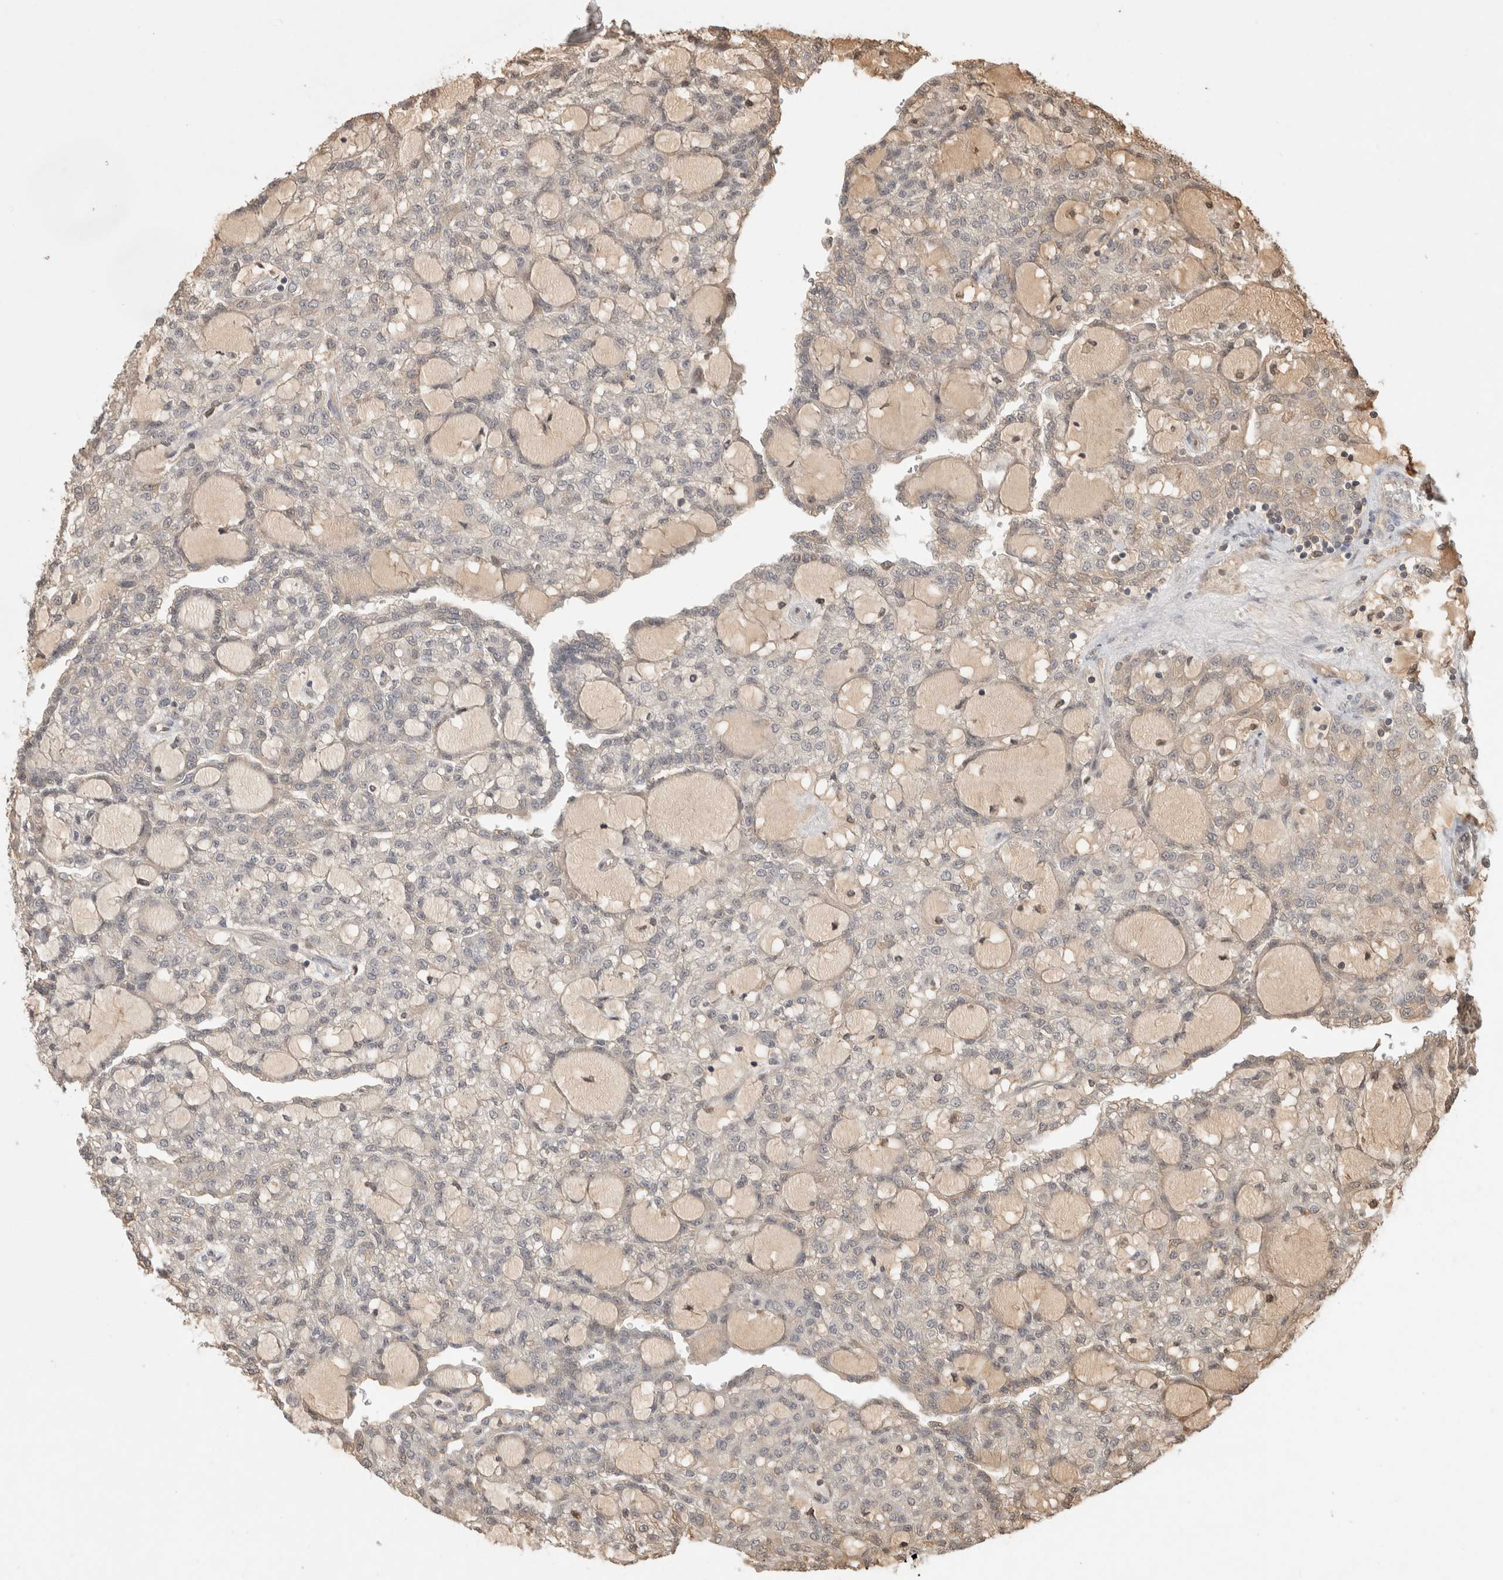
{"staining": {"intensity": "weak", "quantity": "<25%", "location": "cytoplasmic/membranous"}, "tissue": "renal cancer", "cell_type": "Tumor cells", "image_type": "cancer", "snomed": [{"axis": "morphology", "description": "Adenocarcinoma, NOS"}, {"axis": "topography", "description": "Kidney"}], "caption": "DAB (3,3'-diaminobenzidine) immunohistochemical staining of adenocarcinoma (renal) exhibits no significant staining in tumor cells.", "gene": "PRMT3", "patient": {"sex": "male", "age": 63}}